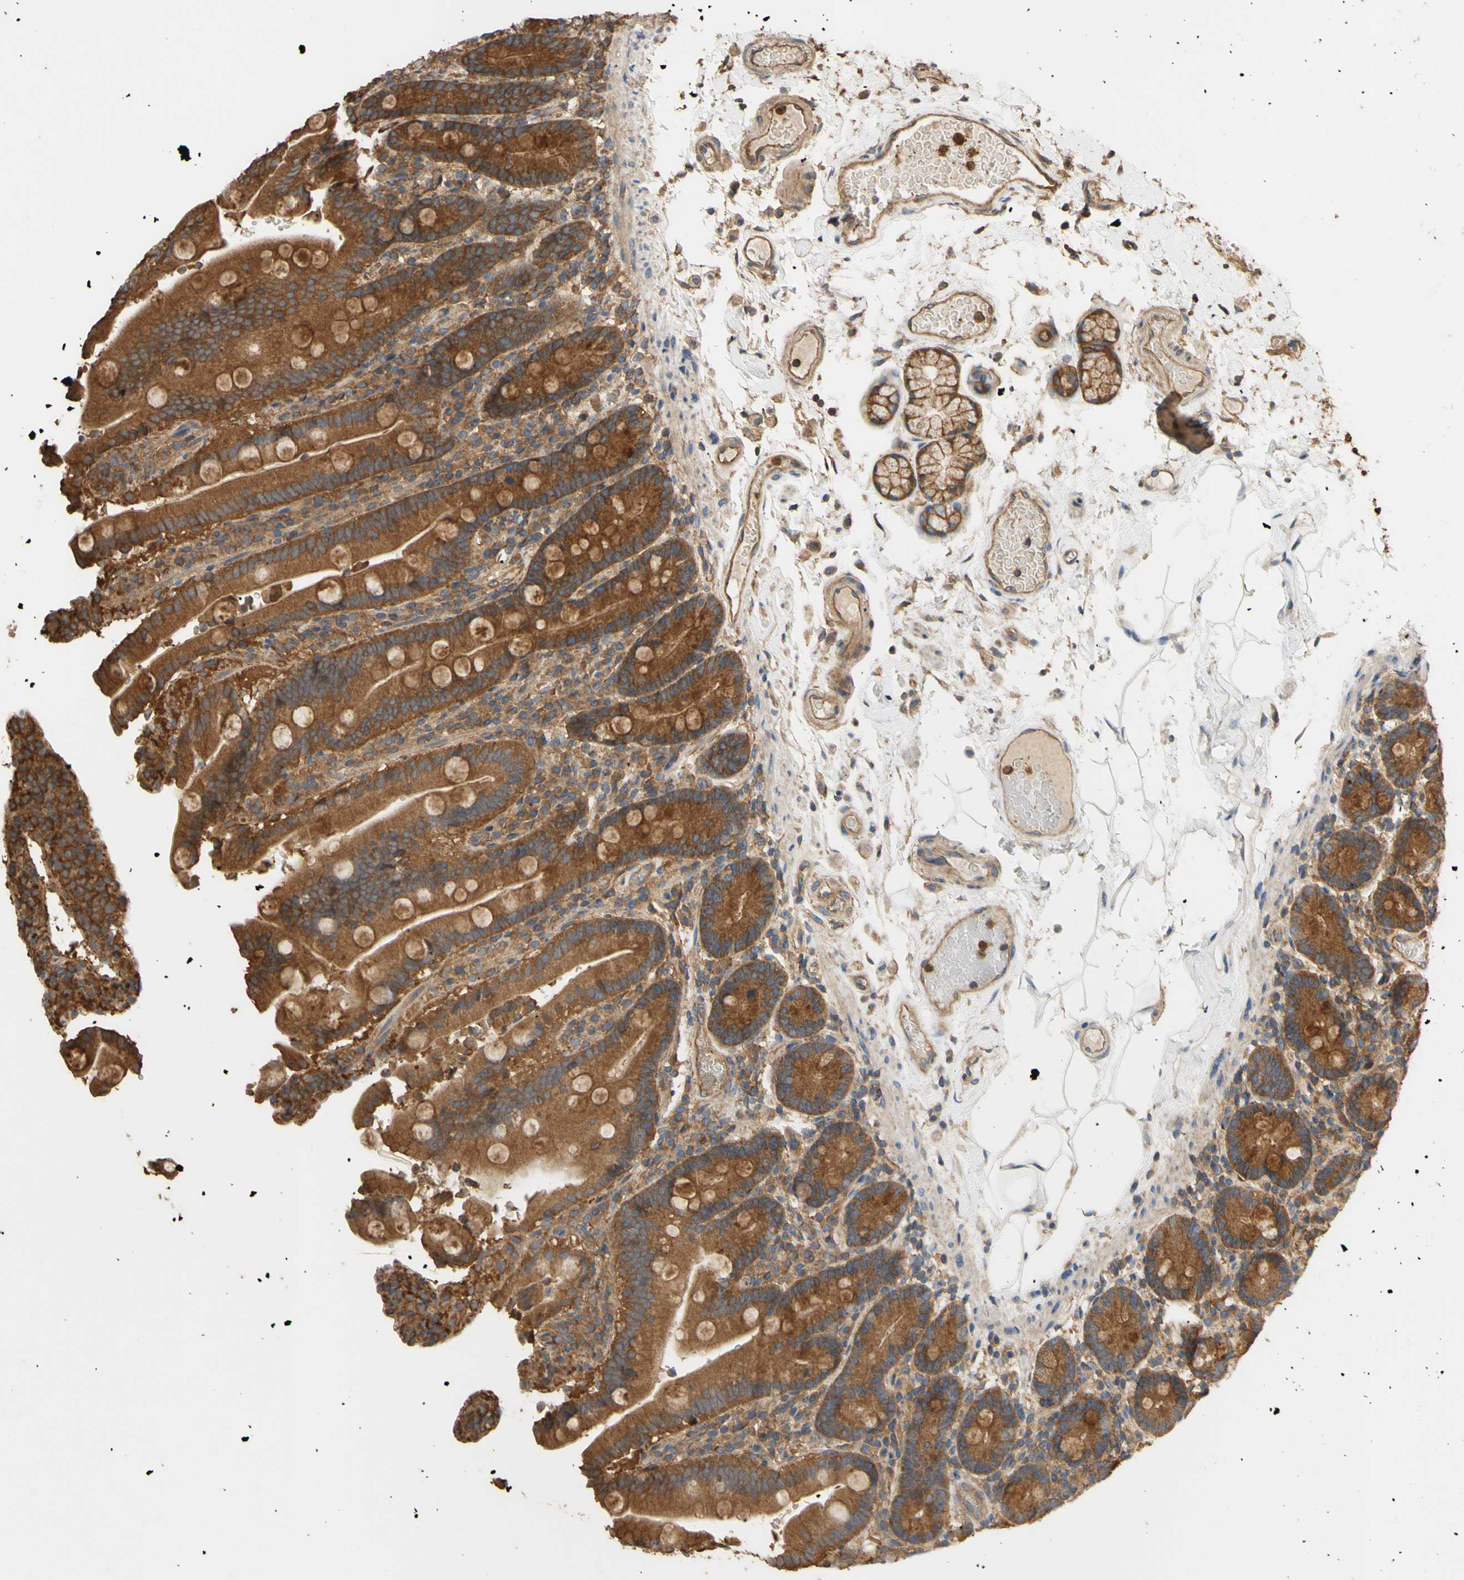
{"staining": {"intensity": "strong", "quantity": ">75%", "location": "cytoplasmic/membranous"}, "tissue": "duodenum", "cell_type": "Glandular cells", "image_type": "normal", "snomed": [{"axis": "morphology", "description": "Normal tissue, NOS"}, {"axis": "topography", "description": "Small intestine, NOS"}], "caption": "This image reveals immunohistochemistry (IHC) staining of benign duodenum, with high strong cytoplasmic/membranous expression in about >75% of glandular cells.", "gene": "CTTN", "patient": {"sex": "female", "age": 71}}